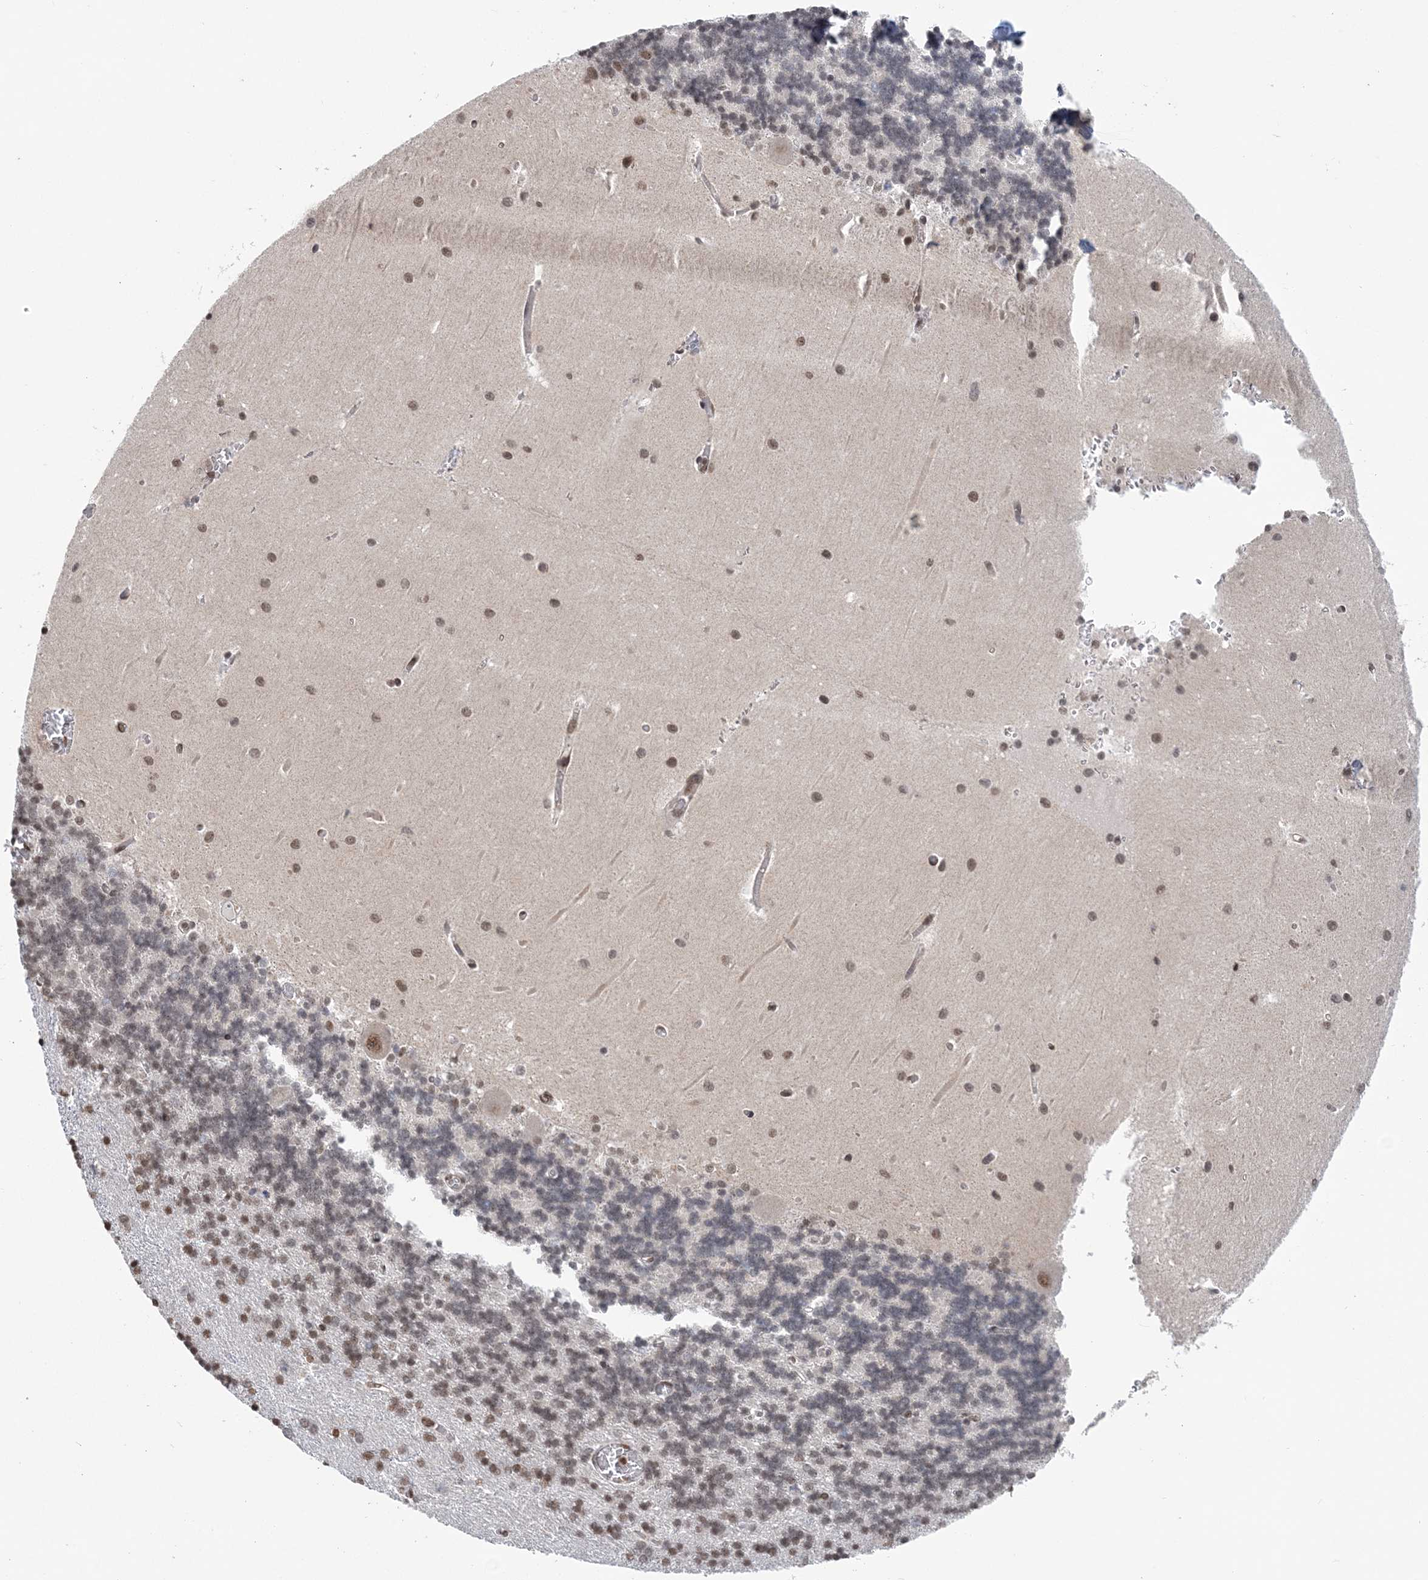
{"staining": {"intensity": "moderate", "quantity": "<25%", "location": "nuclear"}, "tissue": "cerebellum", "cell_type": "Cells in granular layer", "image_type": "normal", "snomed": [{"axis": "morphology", "description": "Normal tissue, NOS"}, {"axis": "topography", "description": "Cerebellum"}], "caption": "The micrograph demonstrates staining of benign cerebellum, revealing moderate nuclear protein staining (brown color) within cells in granular layer.", "gene": "CCDC152", "patient": {"sex": "male", "age": 37}}